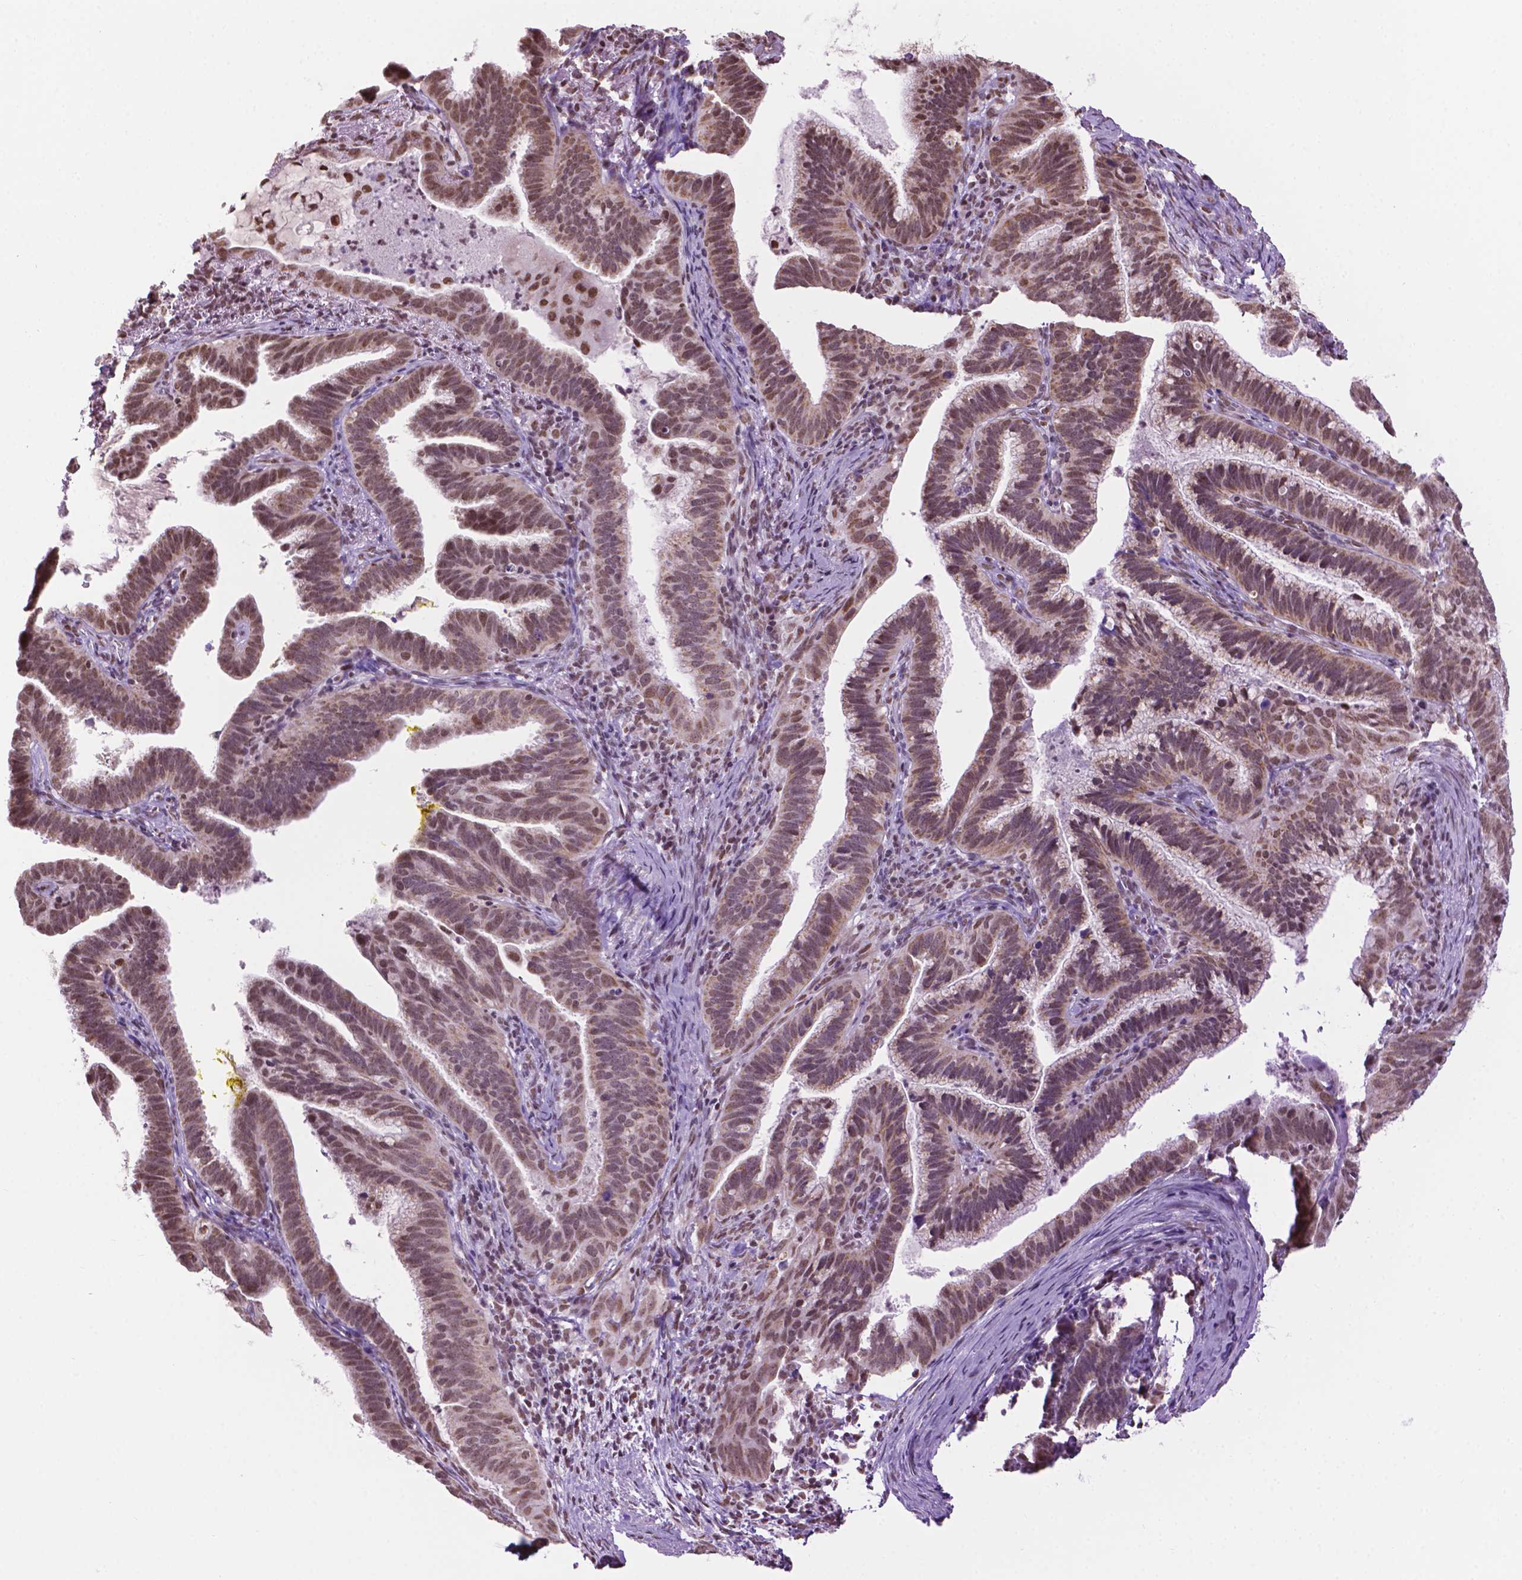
{"staining": {"intensity": "moderate", "quantity": ">75%", "location": "cytoplasmic/membranous,nuclear"}, "tissue": "cervical cancer", "cell_type": "Tumor cells", "image_type": "cancer", "snomed": [{"axis": "morphology", "description": "Adenocarcinoma, NOS"}, {"axis": "topography", "description": "Cervix"}], "caption": "Brown immunohistochemical staining in human adenocarcinoma (cervical) displays moderate cytoplasmic/membranous and nuclear staining in approximately >75% of tumor cells.", "gene": "COL23A1", "patient": {"sex": "female", "age": 61}}